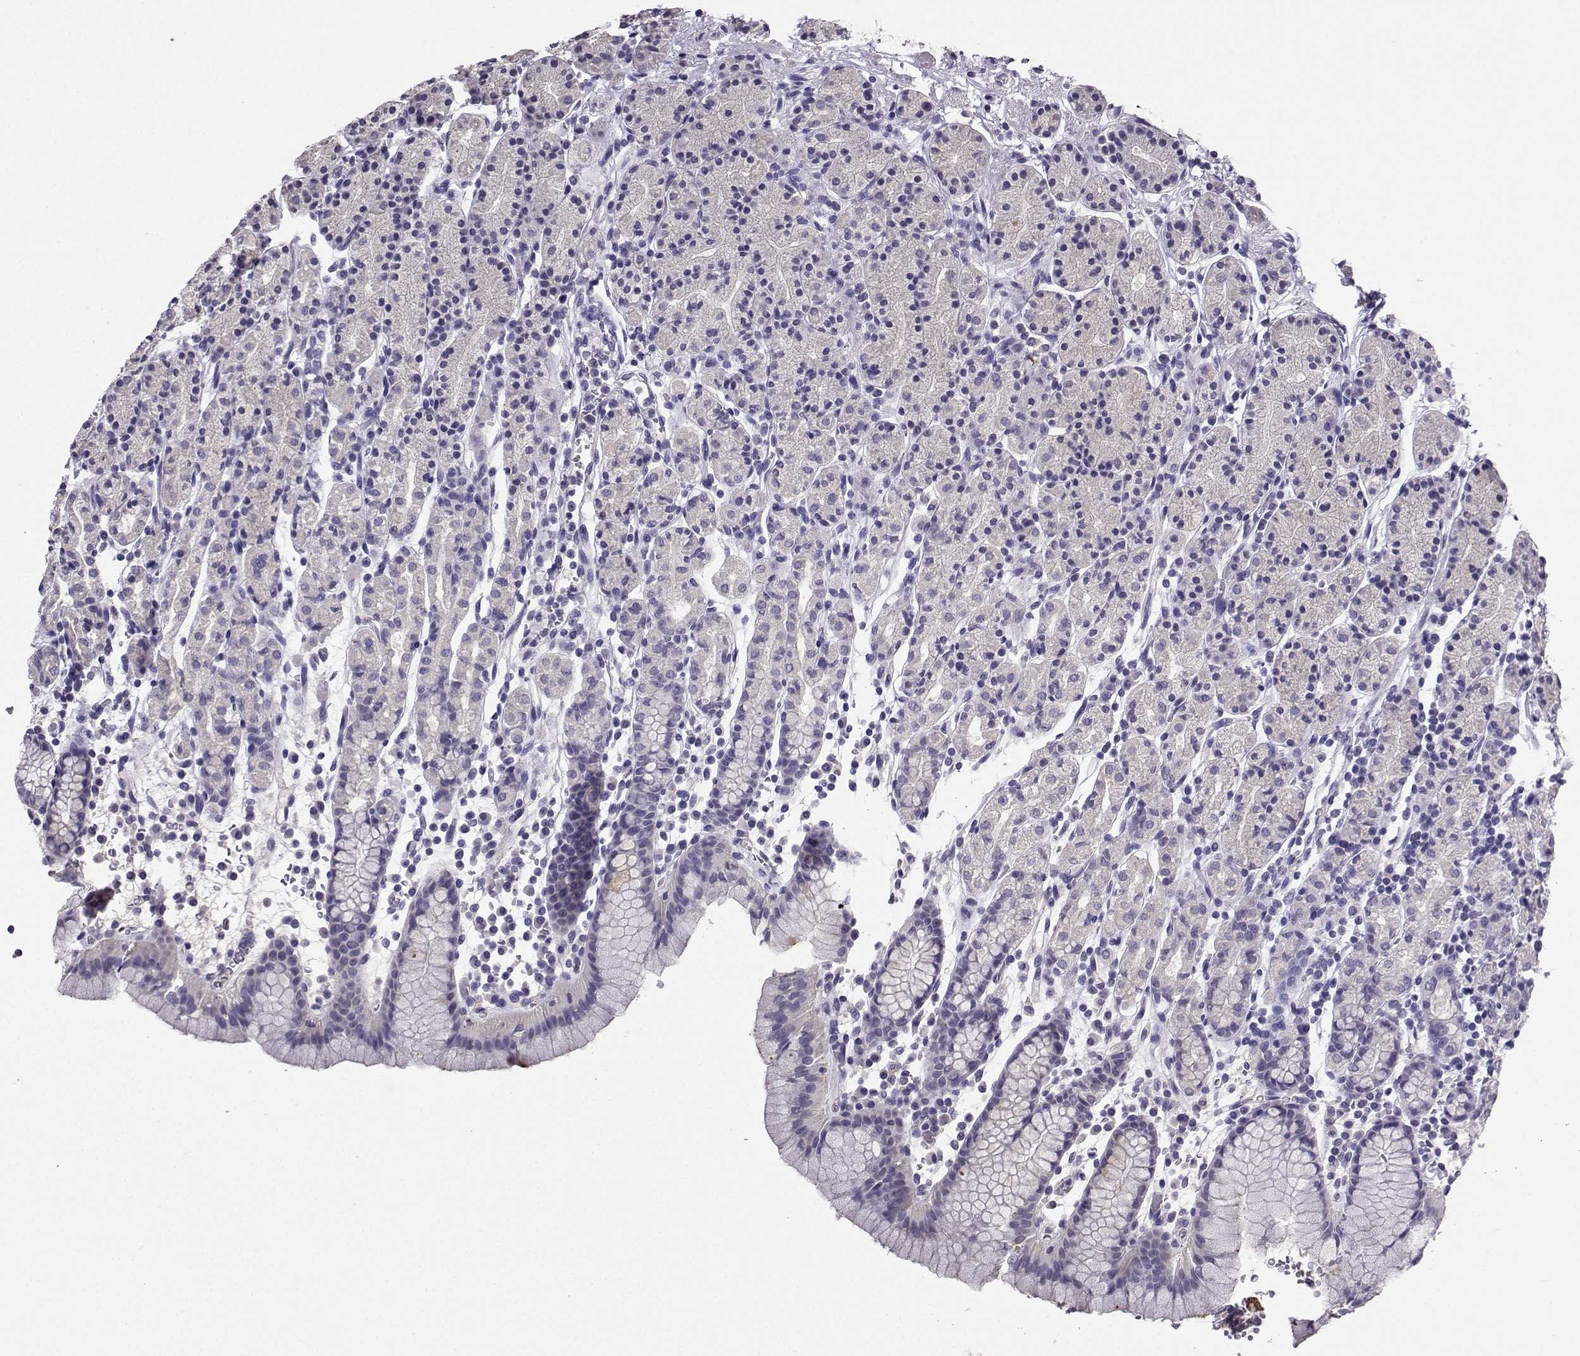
{"staining": {"intensity": "negative", "quantity": "none", "location": "none"}, "tissue": "stomach", "cell_type": "Glandular cells", "image_type": "normal", "snomed": [{"axis": "morphology", "description": "Normal tissue, NOS"}, {"axis": "topography", "description": "Stomach, upper"}, {"axis": "topography", "description": "Stomach"}], "caption": "Immunohistochemistry (IHC) photomicrograph of normal stomach stained for a protein (brown), which demonstrates no positivity in glandular cells.", "gene": "SPAG11A", "patient": {"sex": "male", "age": 62}}